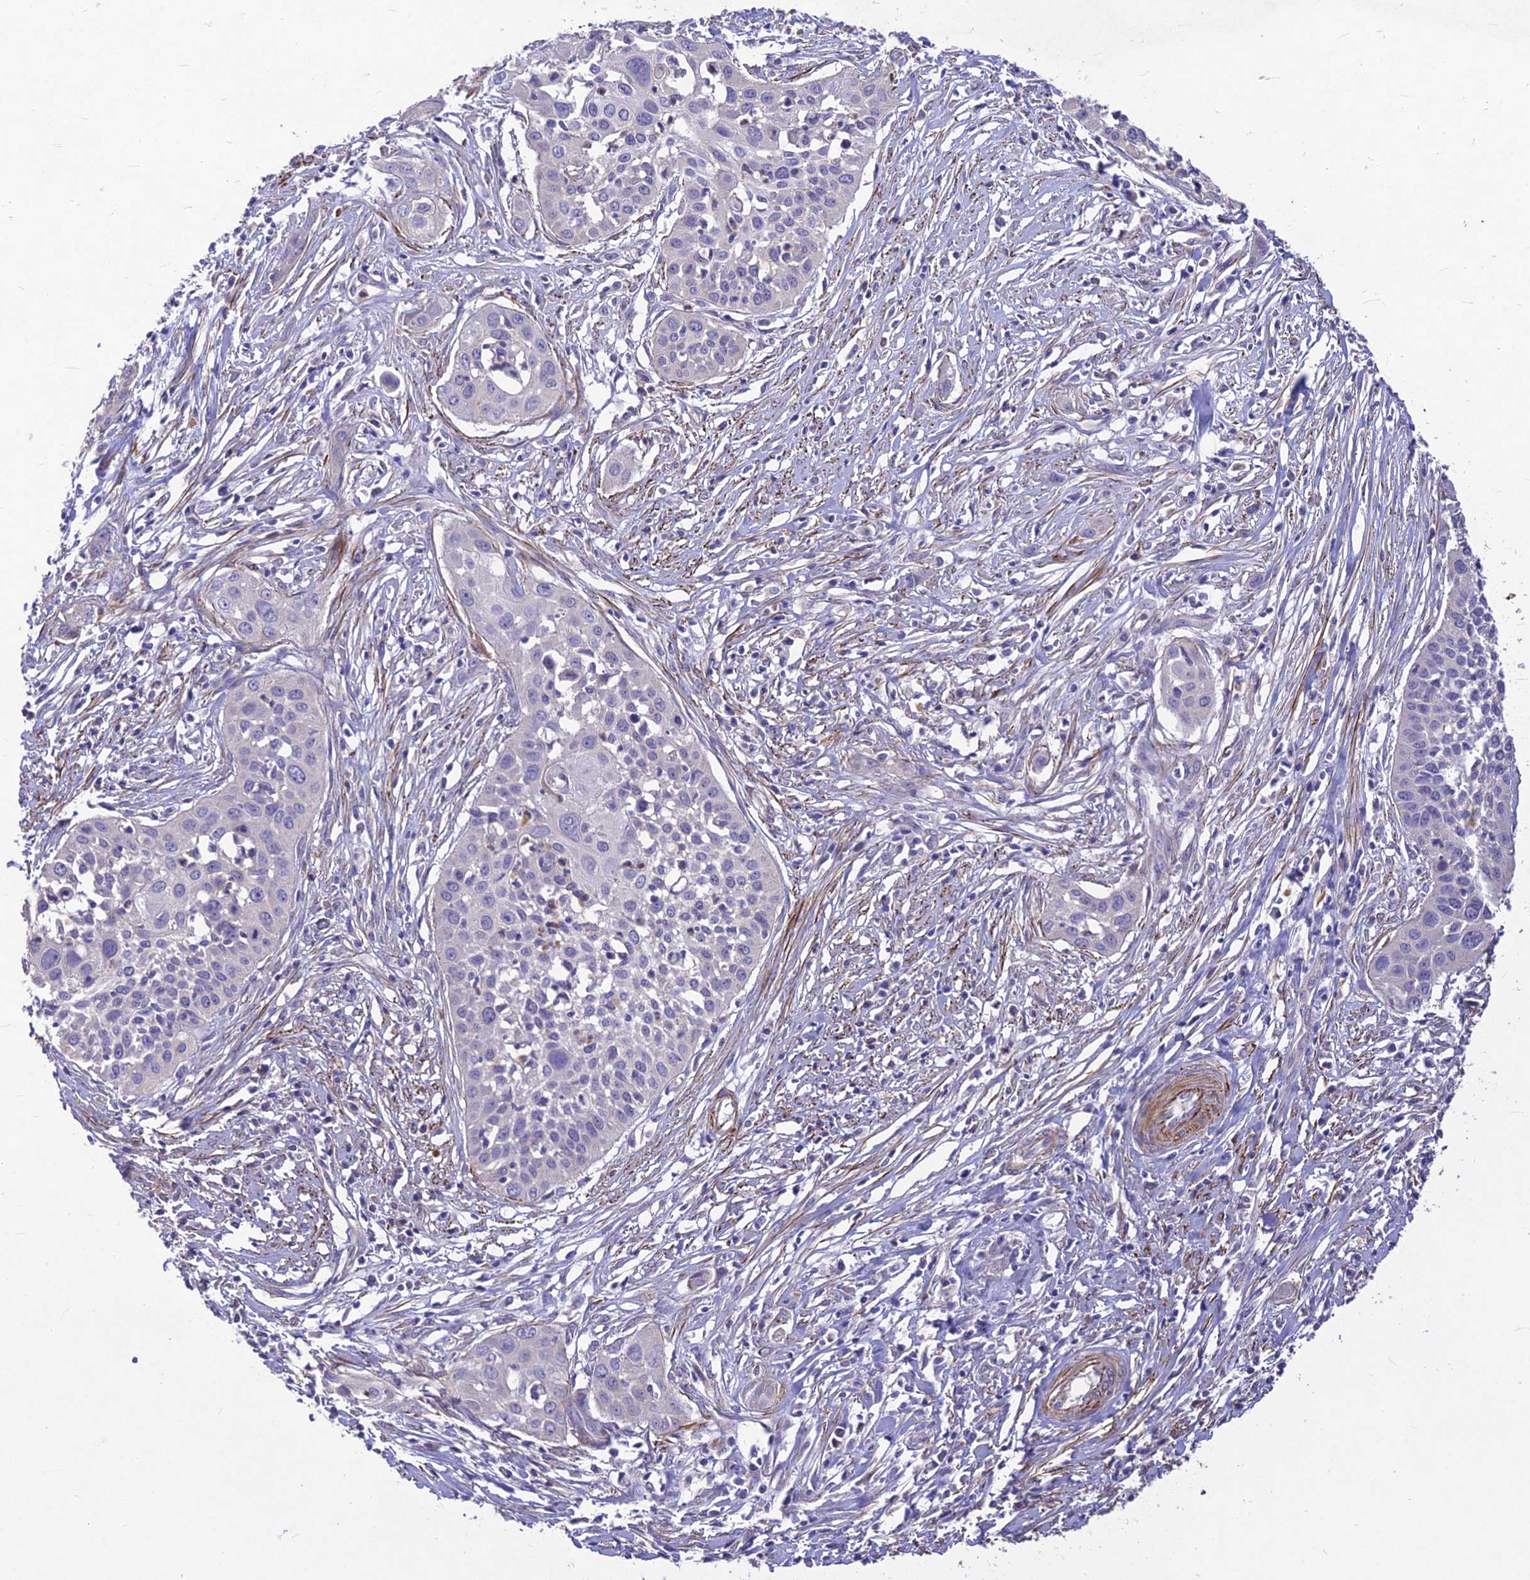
{"staining": {"intensity": "negative", "quantity": "none", "location": "none"}, "tissue": "cervical cancer", "cell_type": "Tumor cells", "image_type": "cancer", "snomed": [{"axis": "morphology", "description": "Squamous cell carcinoma, NOS"}, {"axis": "topography", "description": "Cervix"}], "caption": "An IHC photomicrograph of cervical squamous cell carcinoma is shown. There is no staining in tumor cells of cervical squamous cell carcinoma.", "gene": "CLUH", "patient": {"sex": "female", "age": 34}}